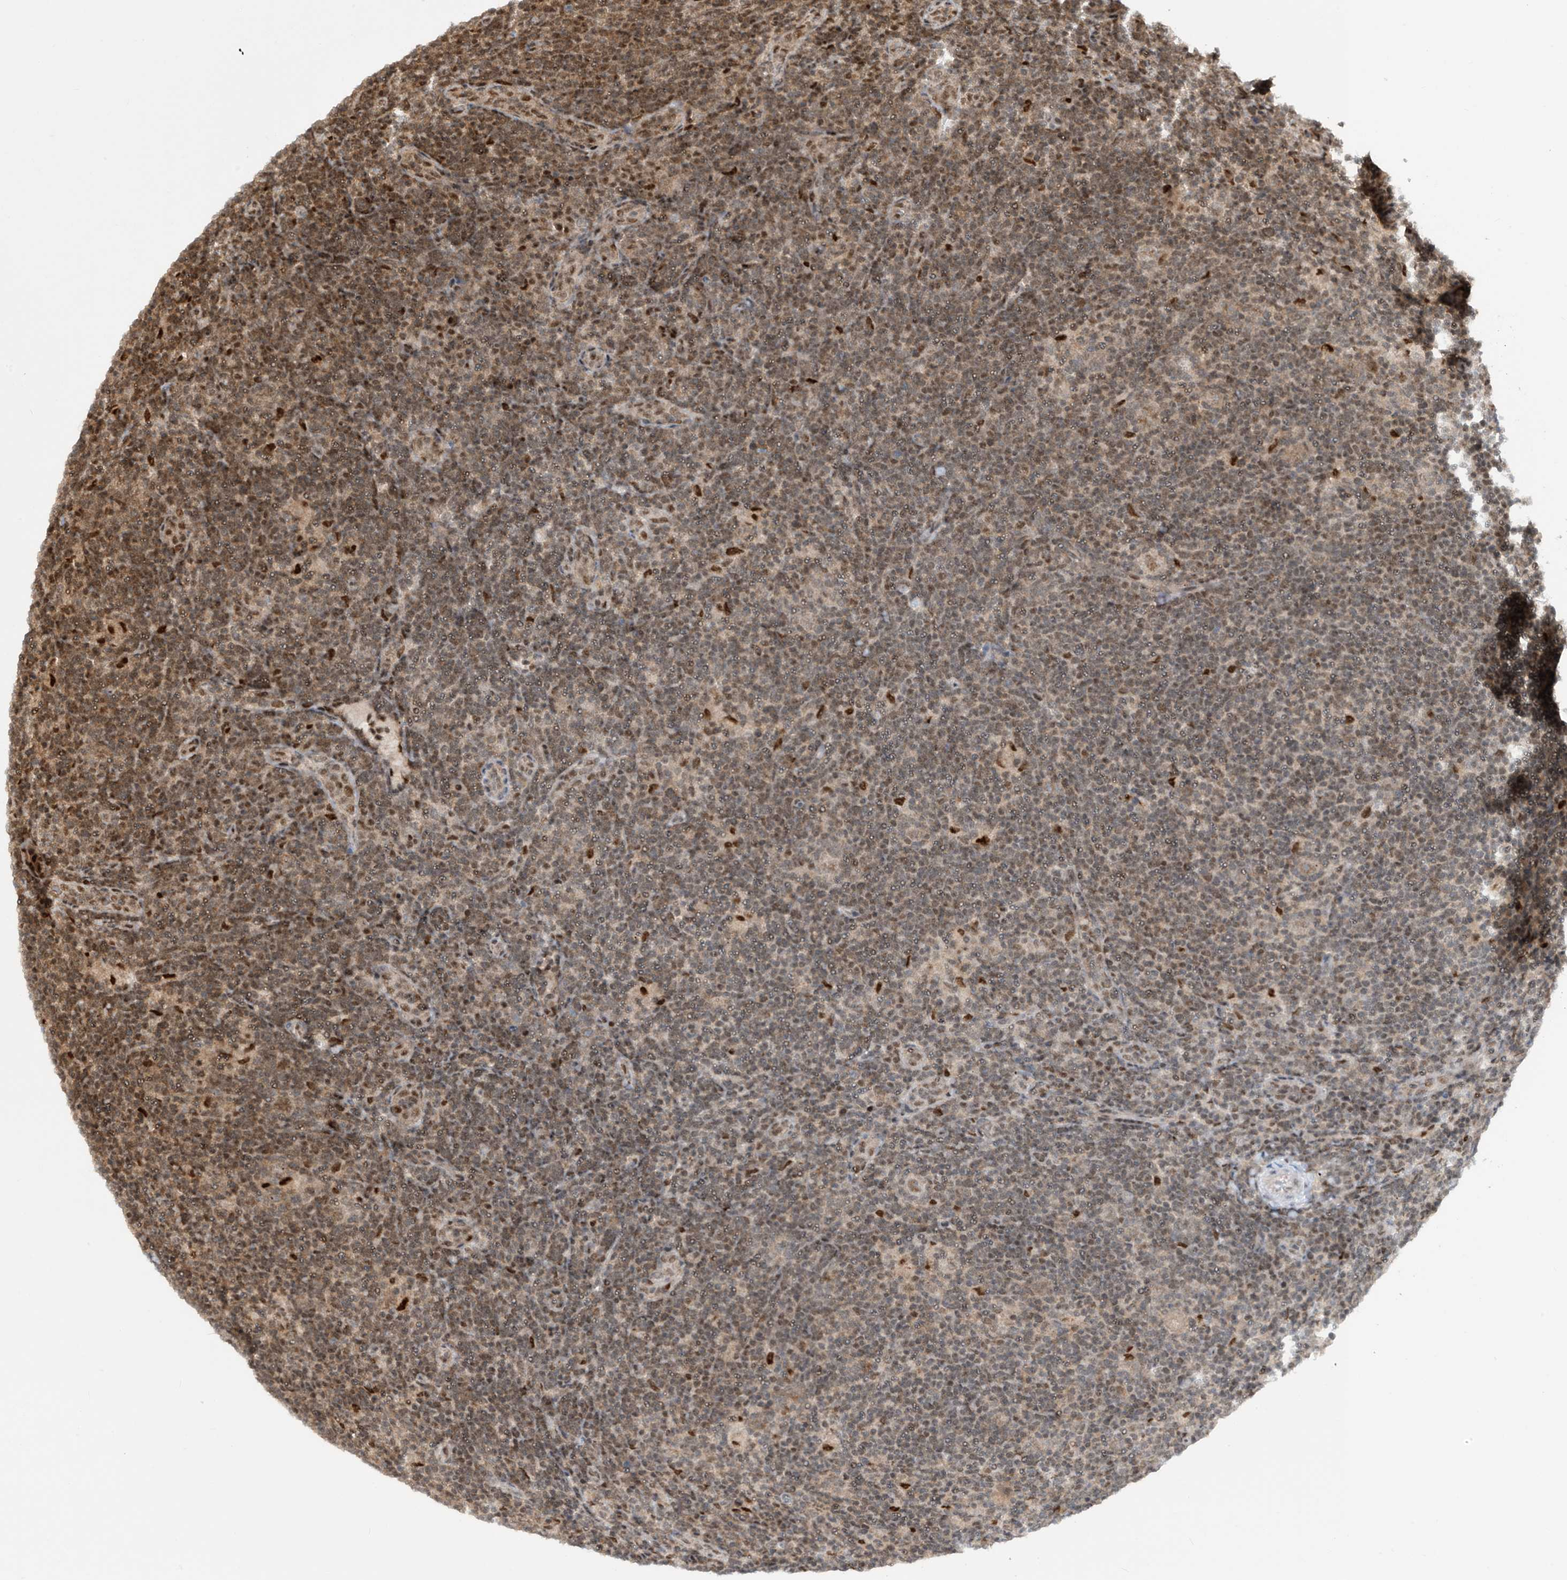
{"staining": {"intensity": "moderate", "quantity": ">75%", "location": "cytoplasmic/membranous,nuclear"}, "tissue": "lymphoma", "cell_type": "Tumor cells", "image_type": "cancer", "snomed": [{"axis": "morphology", "description": "Hodgkin's disease, NOS"}, {"axis": "topography", "description": "Lymph node"}], "caption": "IHC photomicrograph of Hodgkin's disease stained for a protein (brown), which reveals medium levels of moderate cytoplasmic/membranous and nuclear expression in about >75% of tumor cells.", "gene": "LAGE3", "patient": {"sex": "female", "age": 57}}